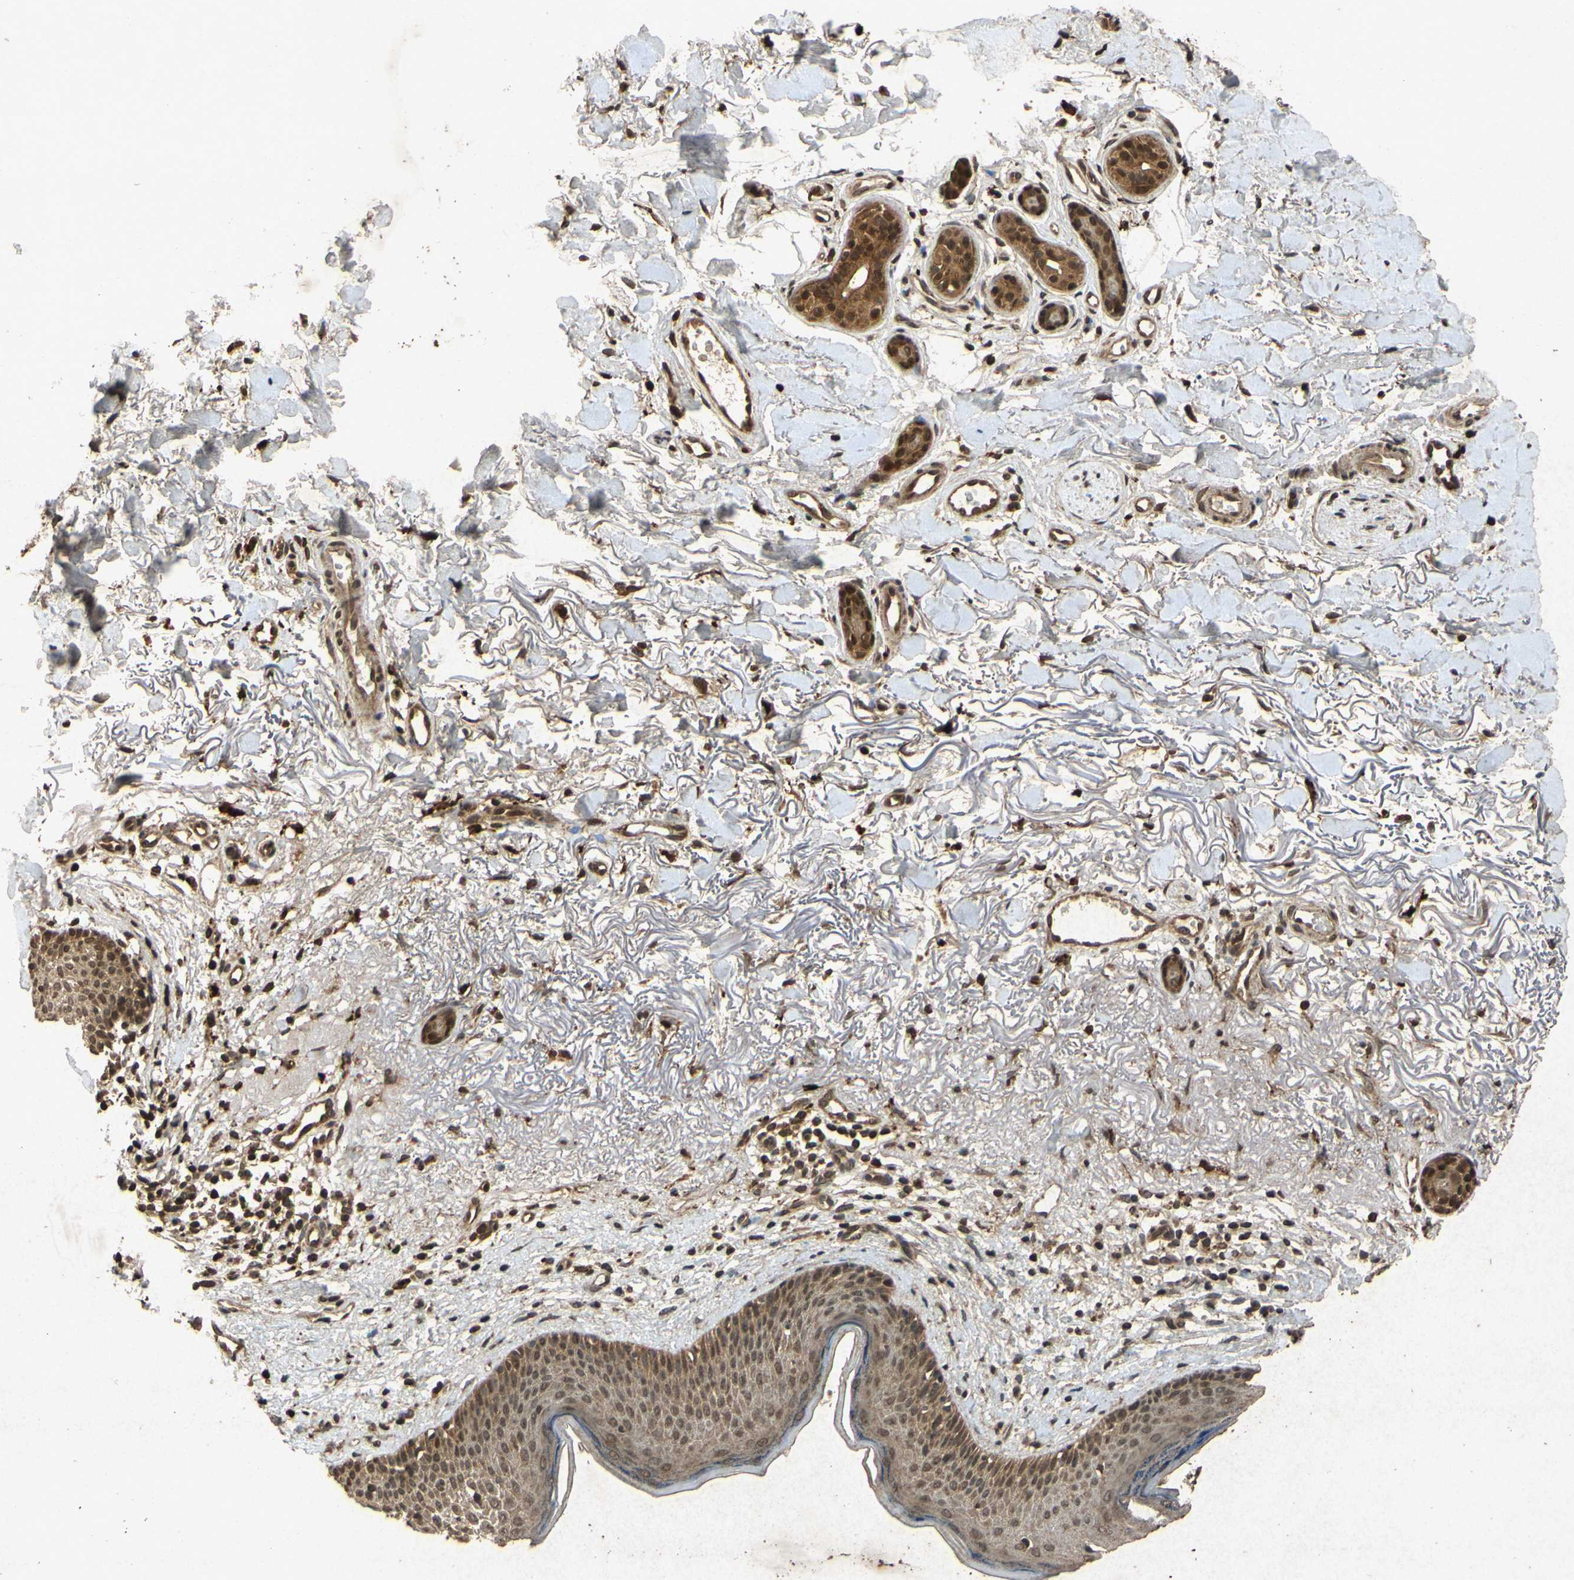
{"staining": {"intensity": "moderate", "quantity": ">75%", "location": "cytoplasmic/membranous,nuclear"}, "tissue": "skin cancer", "cell_type": "Tumor cells", "image_type": "cancer", "snomed": [{"axis": "morphology", "description": "Normal tissue, NOS"}, {"axis": "morphology", "description": "Basal cell carcinoma"}, {"axis": "topography", "description": "Skin"}], "caption": "Immunohistochemistry photomicrograph of neoplastic tissue: skin cancer (basal cell carcinoma) stained using immunohistochemistry (IHC) exhibits medium levels of moderate protein expression localized specifically in the cytoplasmic/membranous and nuclear of tumor cells, appearing as a cytoplasmic/membranous and nuclear brown color.", "gene": "ATP6V1H", "patient": {"sex": "female", "age": 70}}